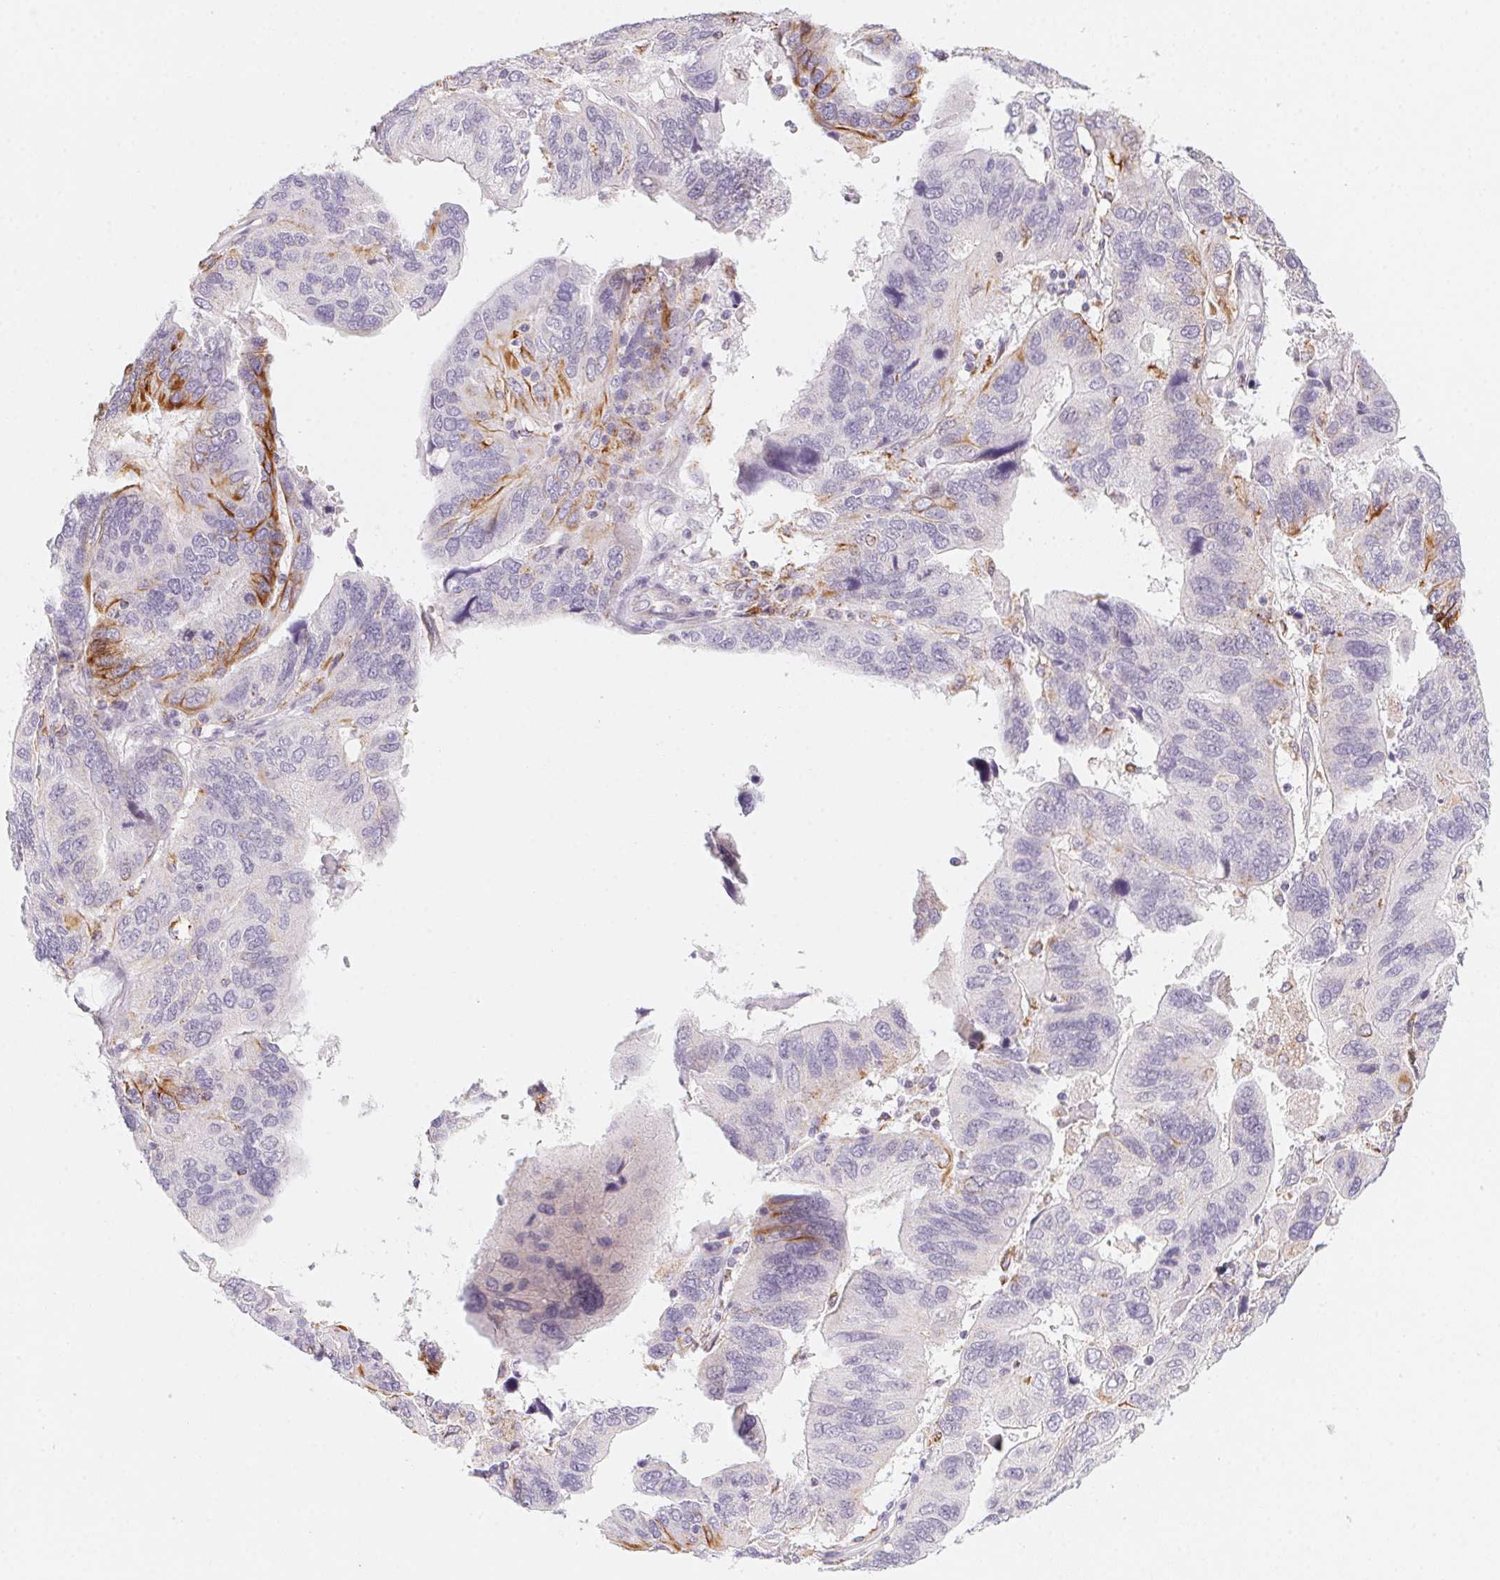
{"staining": {"intensity": "moderate", "quantity": "<25%", "location": "cytoplasmic/membranous"}, "tissue": "ovarian cancer", "cell_type": "Tumor cells", "image_type": "cancer", "snomed": [{"axis": "morphology", "description": "Cystadenocarcinoma, serous, NOS"}, {"axis": "topography", "description": "Ovary"}], "caption": "This image exhibits immunohistochemistry (IHC) staining of human ovarian cancer, with low moderate cytoplasmic/membranous expression in about <25% of tumor cells.", "gene": "PRPH", "patient": {"sex": "female", "age": 79}}